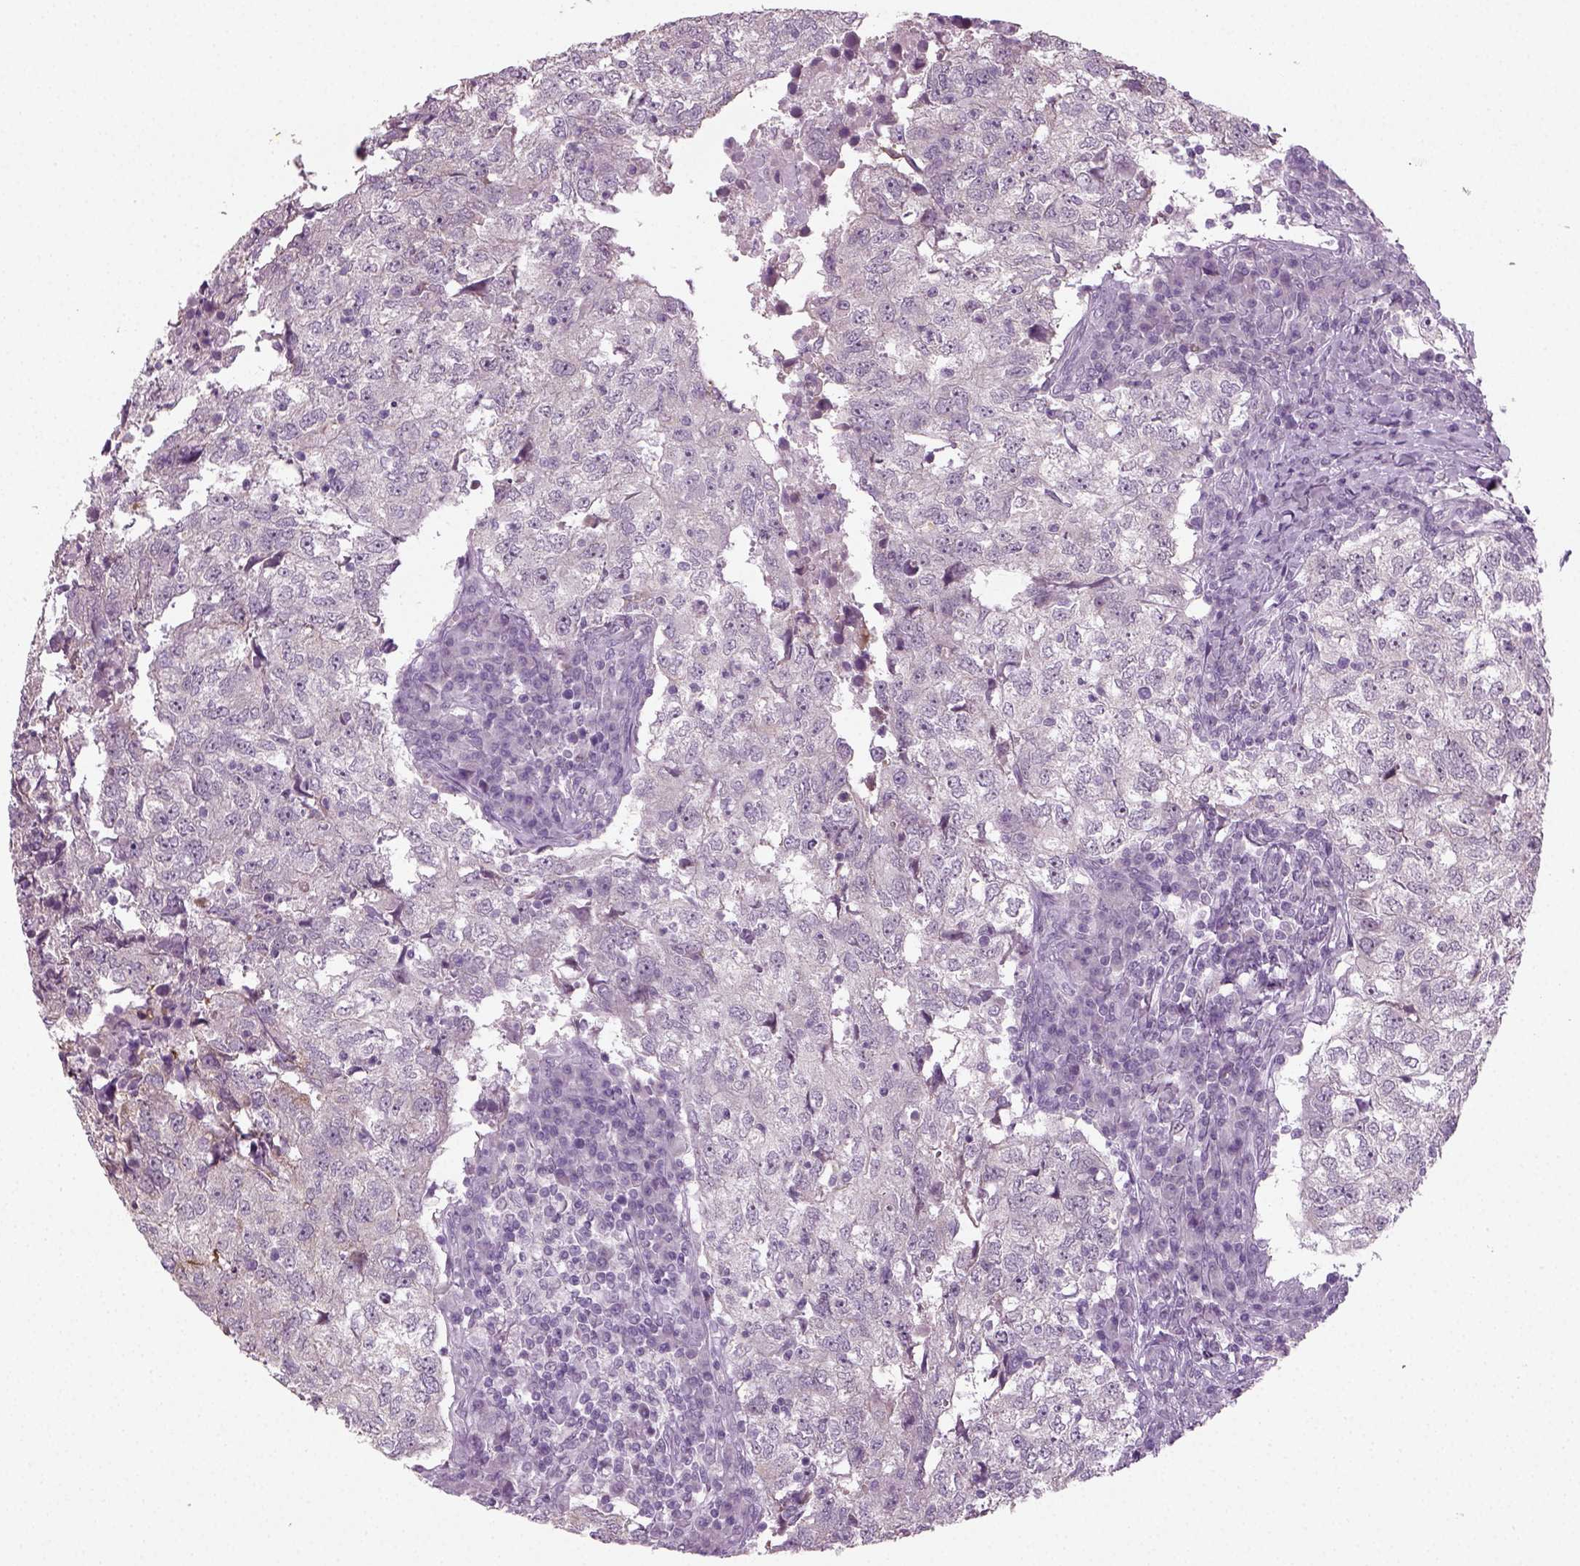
{"staining": {"intensity": "negative", "quantity": "none", "location": "none"}, "tissue": "breast cancer", "cell_type": "Tumor cells", "image_type": "cancer", "snomed": [{"axis": "morphology", "description": "Duct carcinoma"}, {"axis": "topography", "description": "Breast"}], "caption": "Immunohistochemistry histopathology image of neoplastic tissue: breast infiltrating ductal carcinoma stained with DAB (3,3'-diaminobenzidine) demonstrates no significant protein staining in tumor cells.", "gene": "SYNGAP1", "patient": {"sex": "female", "age": 30}}